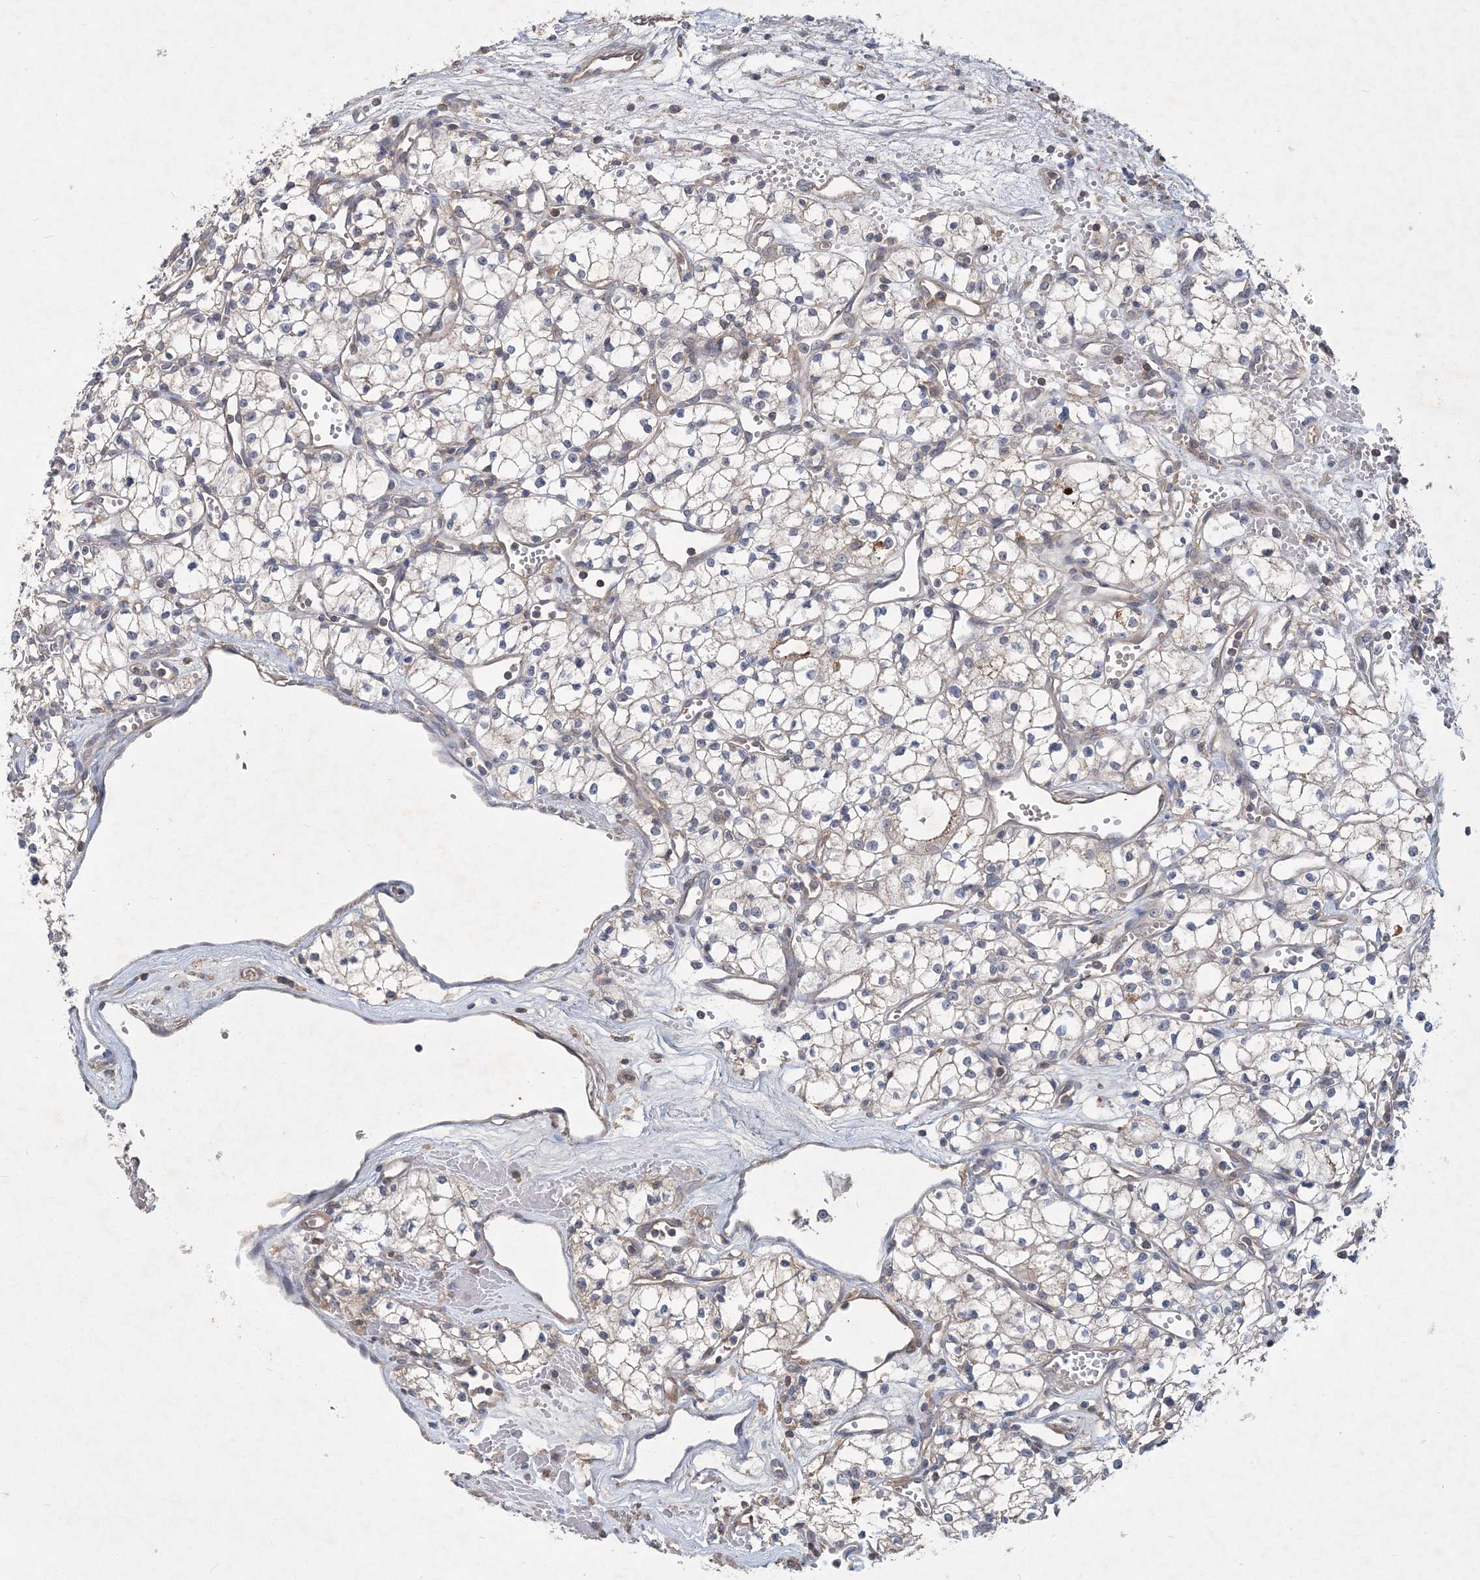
{"staining": {"intensity": "negative", "quantity": "none", "location": "none"}, "tissue": "renal cancer", "cell_type": "Tumor cells", "image_type": "cancer", "snomed": [{"axis": "morphology", "description": "Adenocarcinoma, NOS"}, {"axis": "topography", "description": "Kidney"}], "caption": "An image of adenocarcinoma (renal) stained for a protein demonstrates no brown staining in tumor cells.", "gene": "RNF25", "patient": {"sex": "male", "age": 59}}